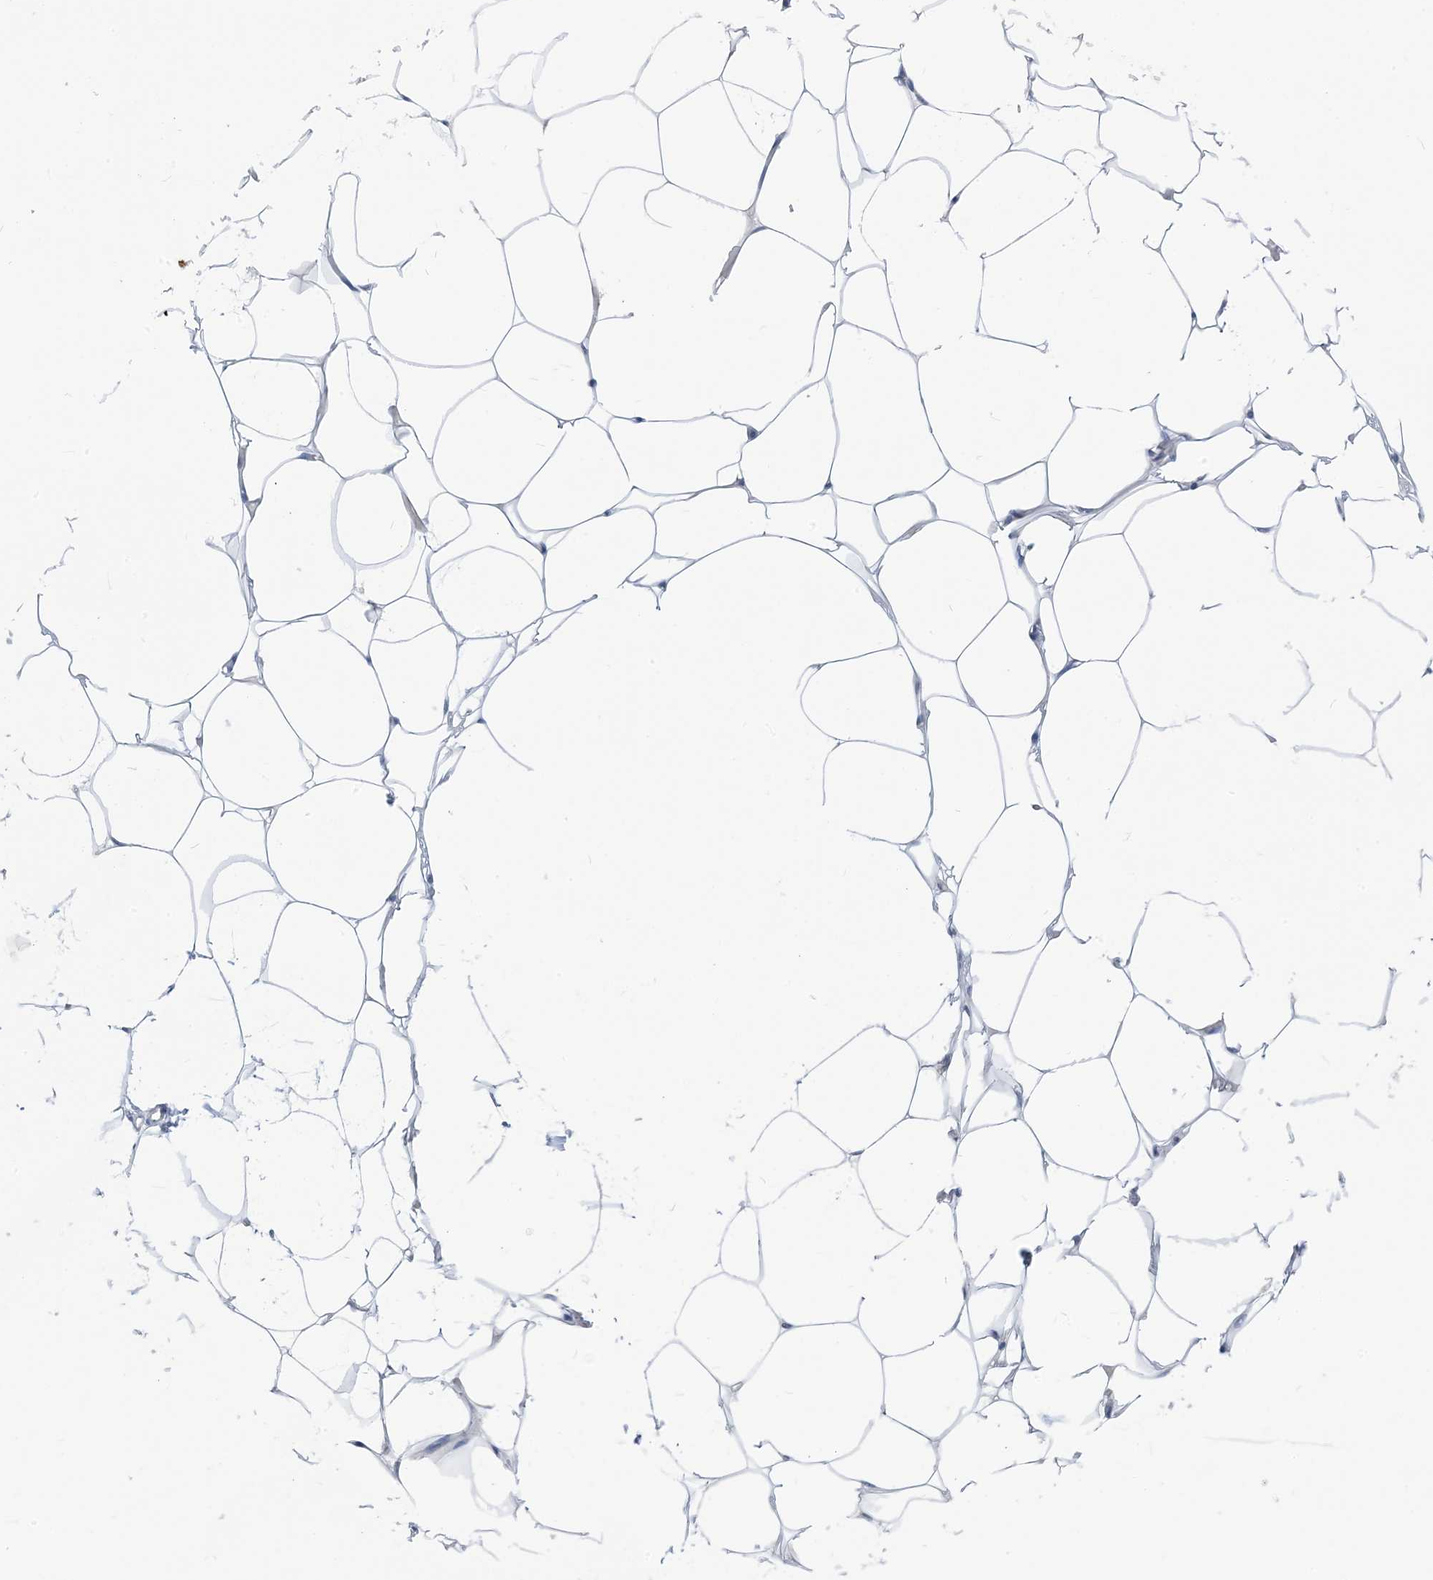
{"staining": {"intensity": "negative", "quantity": "none", "location": "none"}, "tissue": "adipose tissue", "cell_type": "Adipocytes", "image_type": "normal", "snomed": [{"axis": "morphology", "description": "Normal tissue, NOS"}, {"axis": "topography", "description": "Breast"}], "caption": "This histopathology image is of benign adipose tissue stained with IHC to label a protein in brown with the nuclei are counter-stained blue. There is no positivity in adipocytes.", "gene": "PLEKHA3", "patient": {"sex": "female", "age": 23}}